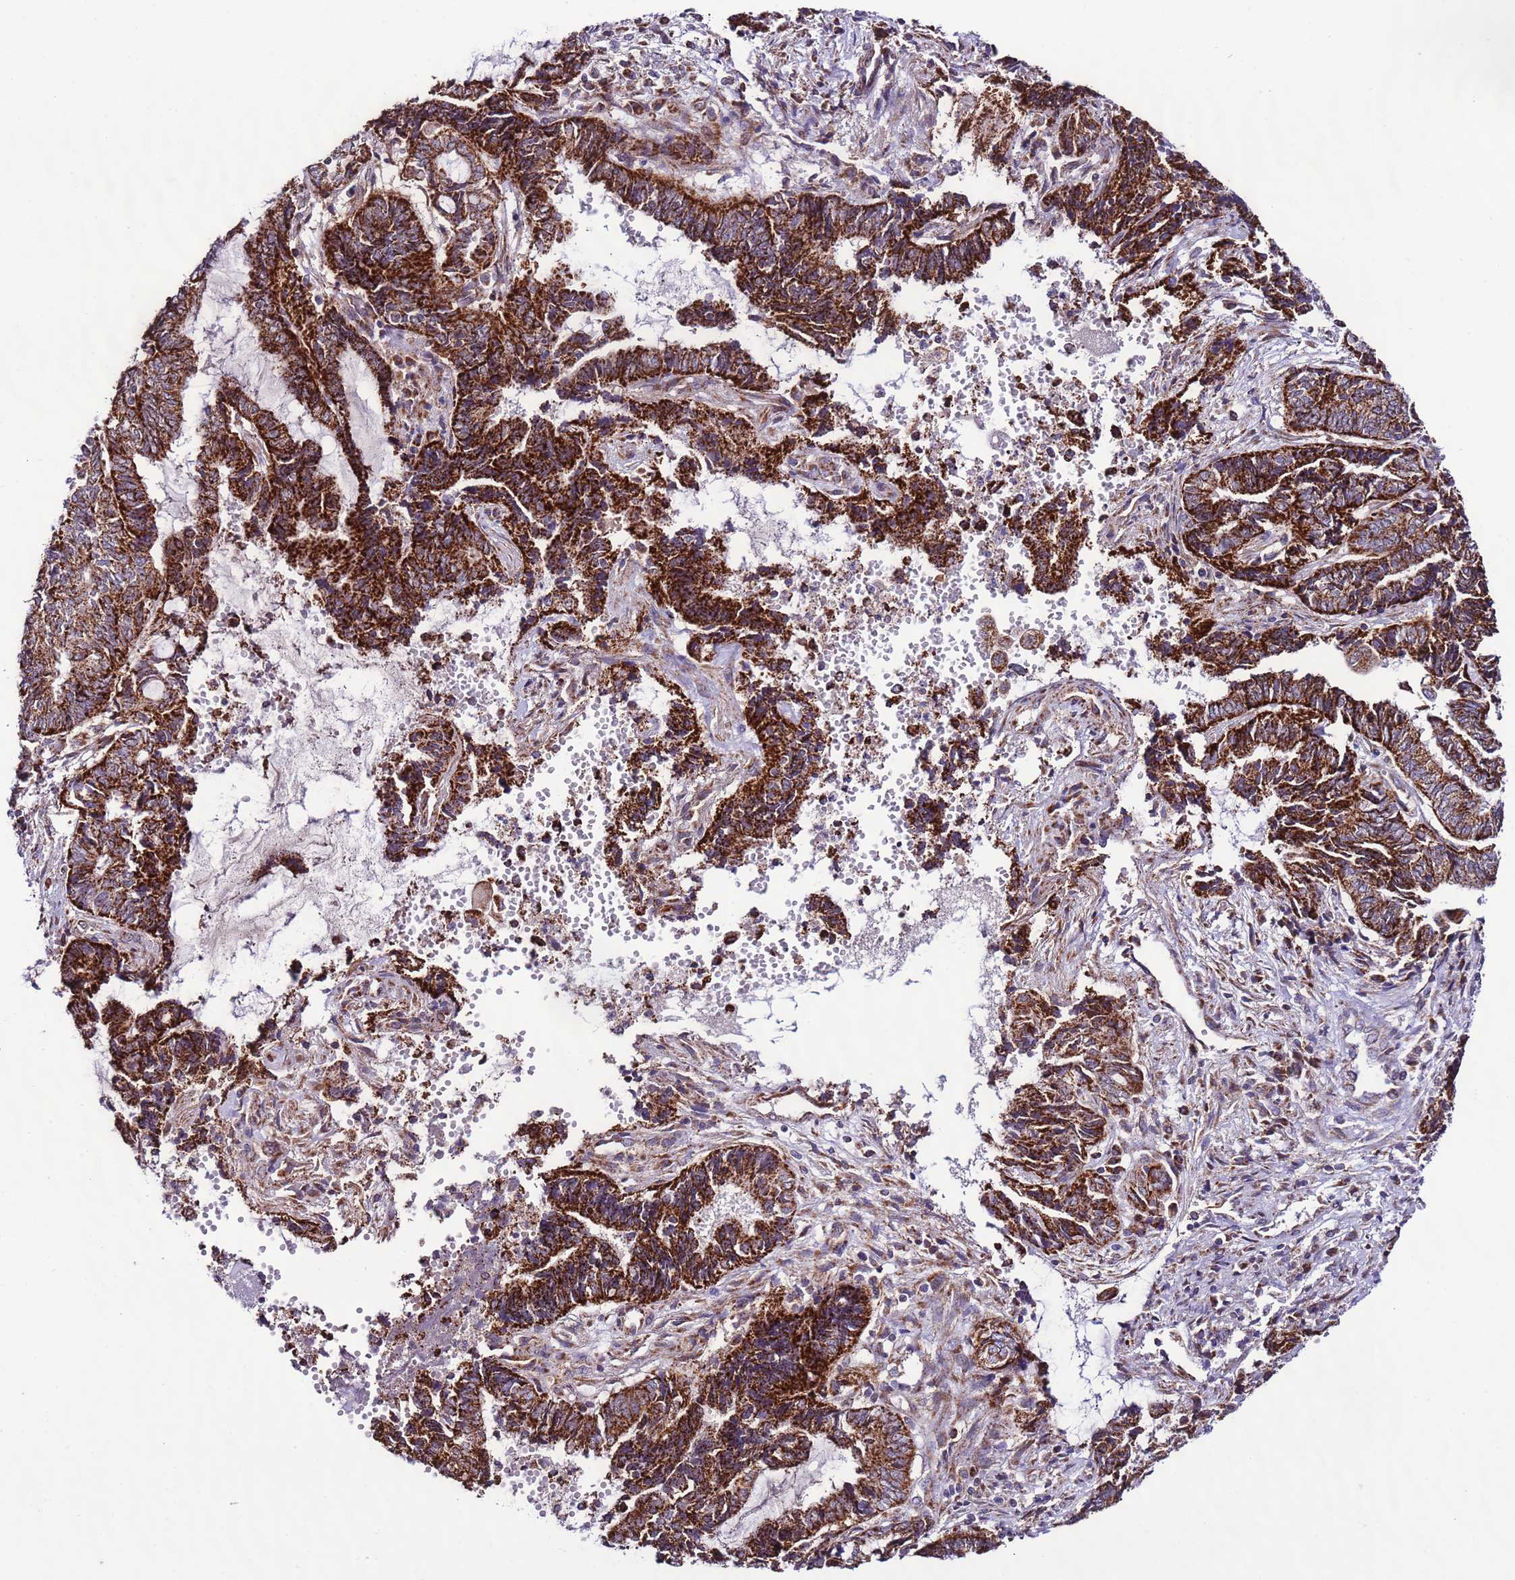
{"staining": {"intensity": "strong", "quantity": ">75%", "location": "cytoplasmic/membranous"}, "tissue": "endometrial cancer", "cell_type": "Tumor cells", "image_type": "cancer", "snomed": [{"axis": "morphology", "description": "Adenocarcinoma, NOS"}, {"axis": "topography", "description": "Uterus"}, {"axis": "topography", "description": "Endometrium"}], "caption": "A micrograph showing strong cytoplasmic/membranous expression in approximately >75% of tumor cells in endometrial cancer (adenocarcinoma), as visualized by brown immunohistochemical staining.", "gene": "UEVLD", "patient": {"sex": "female", "age": 70}}